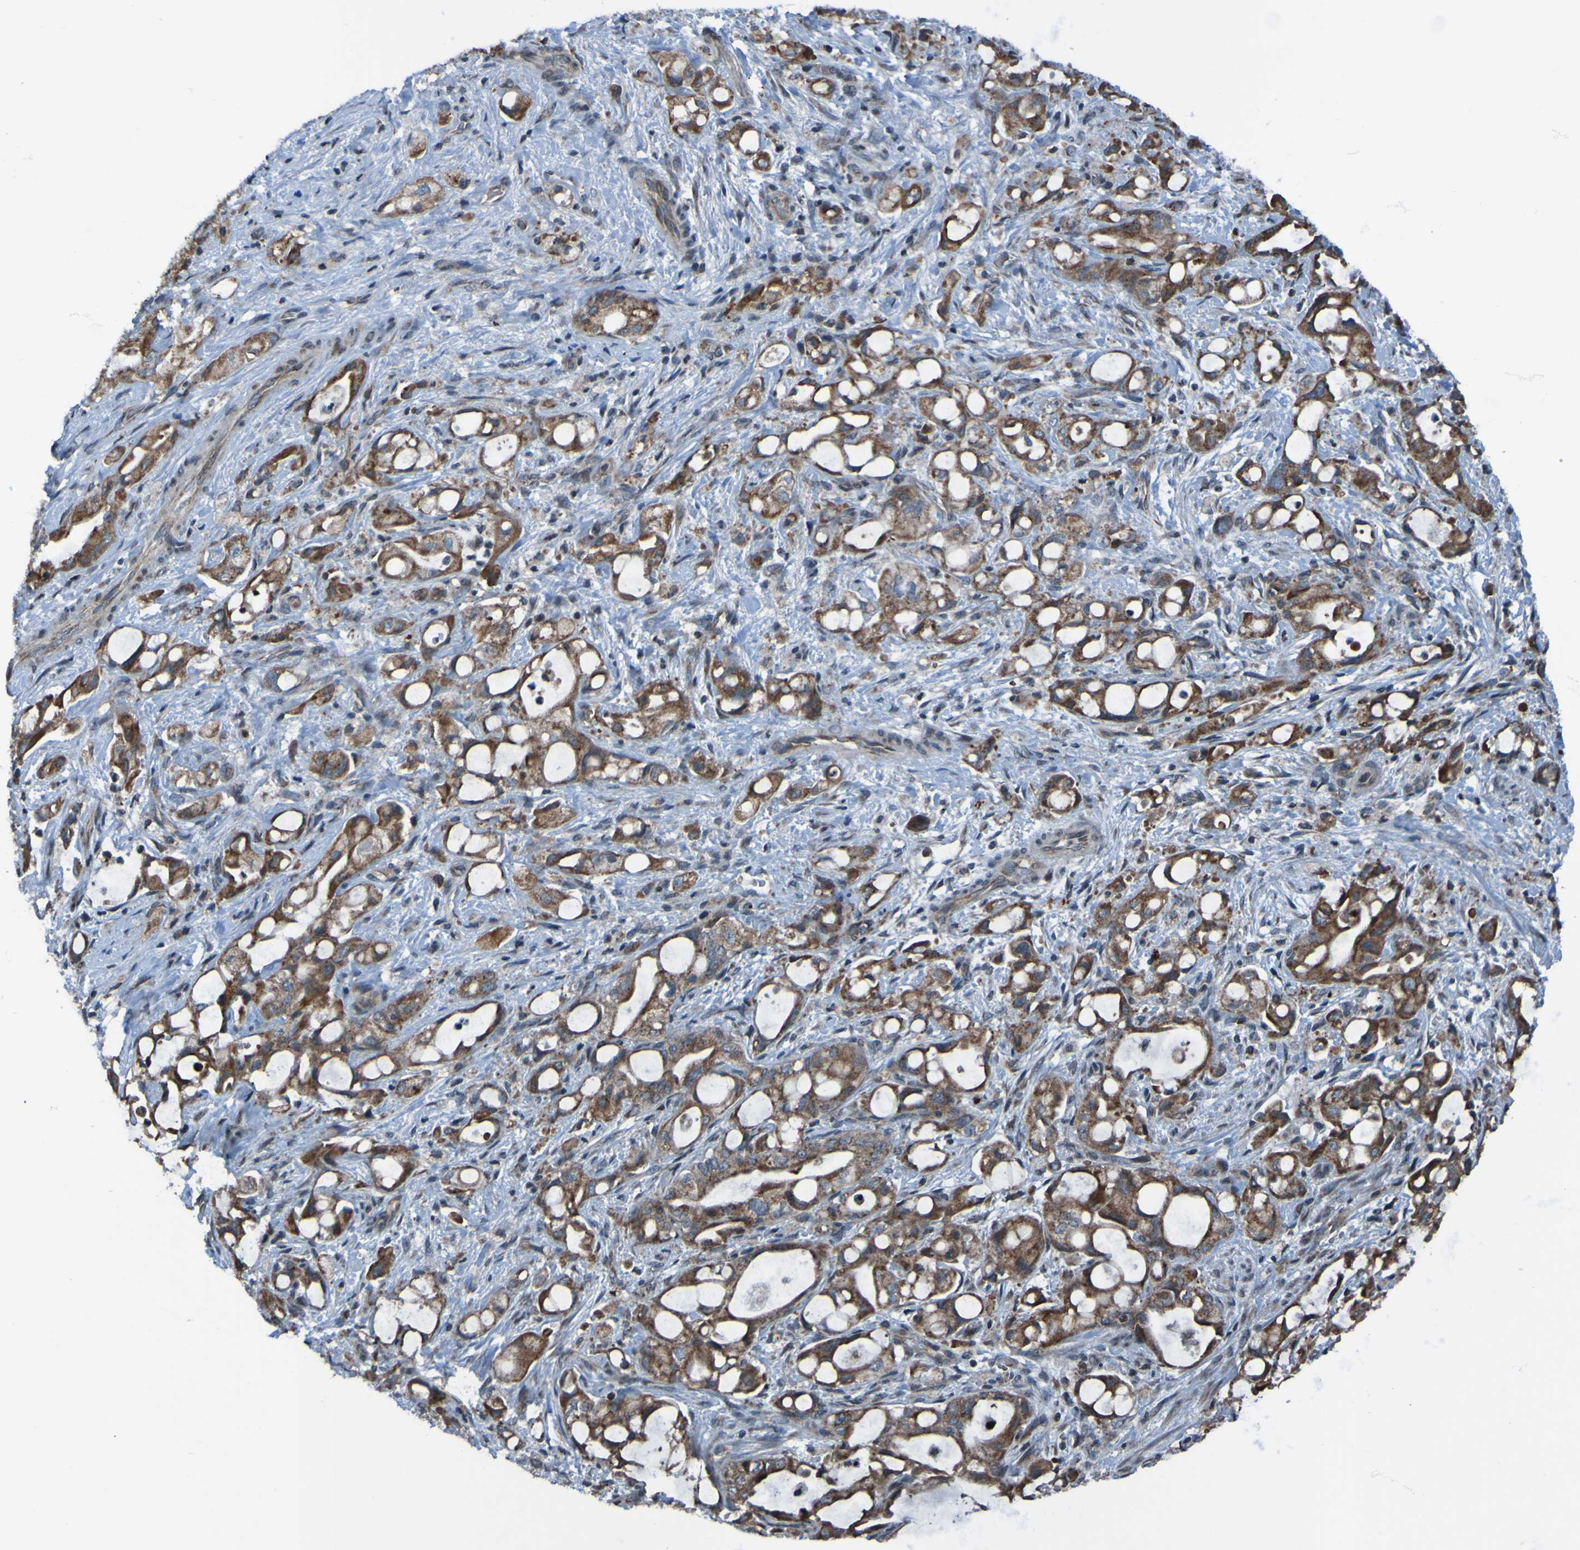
{"staining": {"intensity": "moderate", "quantity": ">75%", "location": "cytoplasmic/membranous"}, "tissue": "pancreatic cancer", "cell_type": "Tumor cells", "image_type": "cancer", "snomed": [{"axis": "morphology", "description": "Adenocarcinoma, NOS"}, {"axis": "topography", "description": "Pancreas"}], "caption": "Immunohistochemical staining of adenocarcinoma (pancreatic) demonstrates medium levels of moderate cytoplasmic/membranous protein positivity in about >75% of tumor cells.", "gene": "UNG", "patient": {"sex": "male", "age": 79}}